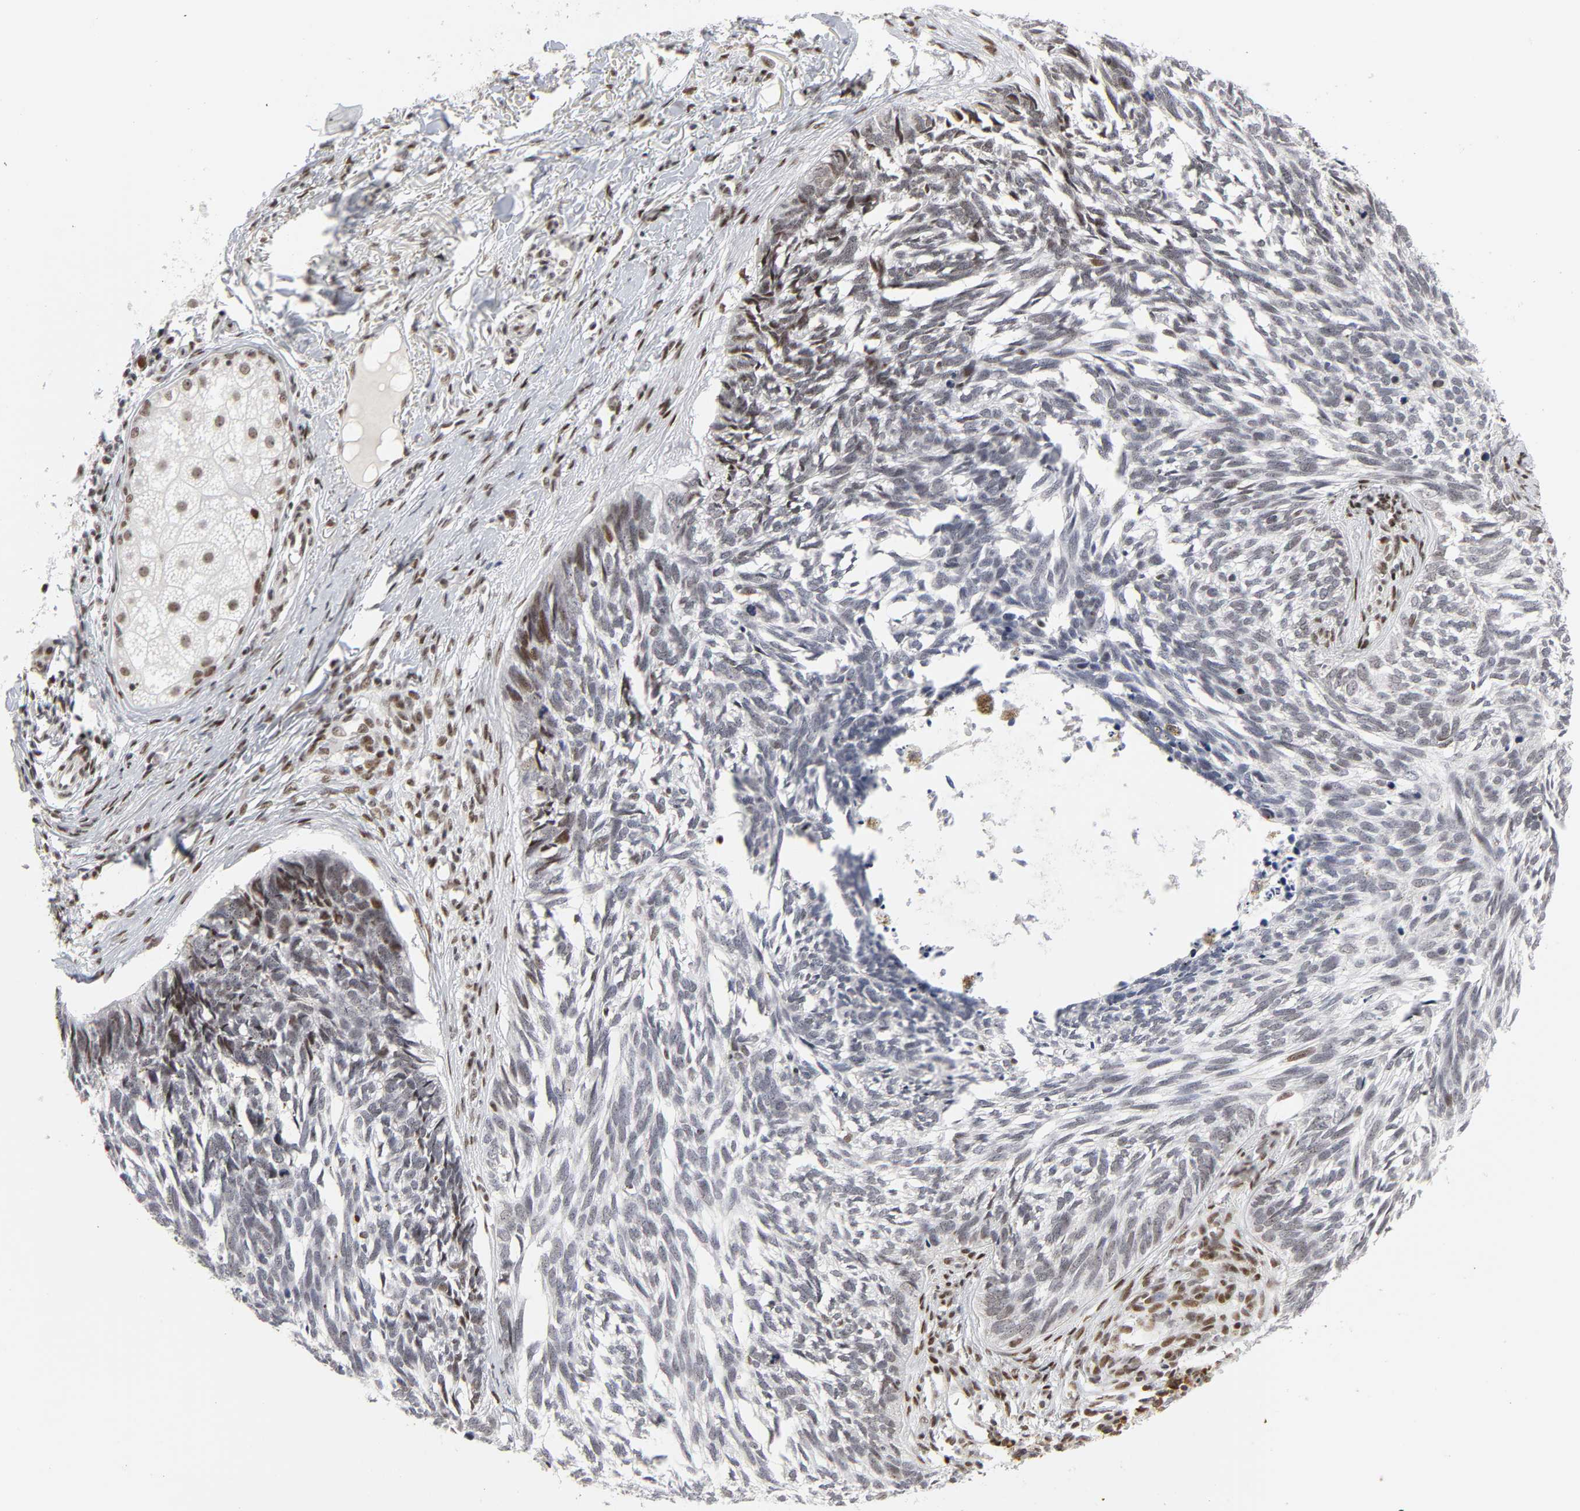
{"staining": {"intensity": "negative", "quantity": "none", "location": "none"}, "tissue": "skin cancer", "cell_type": "Tumor cells", "image_type": "cancer", "snomed": [{"axis": "morphology", "description": "Basal cell carcinoma"}, {"axis": "topography", "description": "Skin"}], "caption": "Image shows no significant protein positivity in tumor cells of skin cancer.", "gene": "CREBBP", "patient": {"sex": "male", "age": 63}}